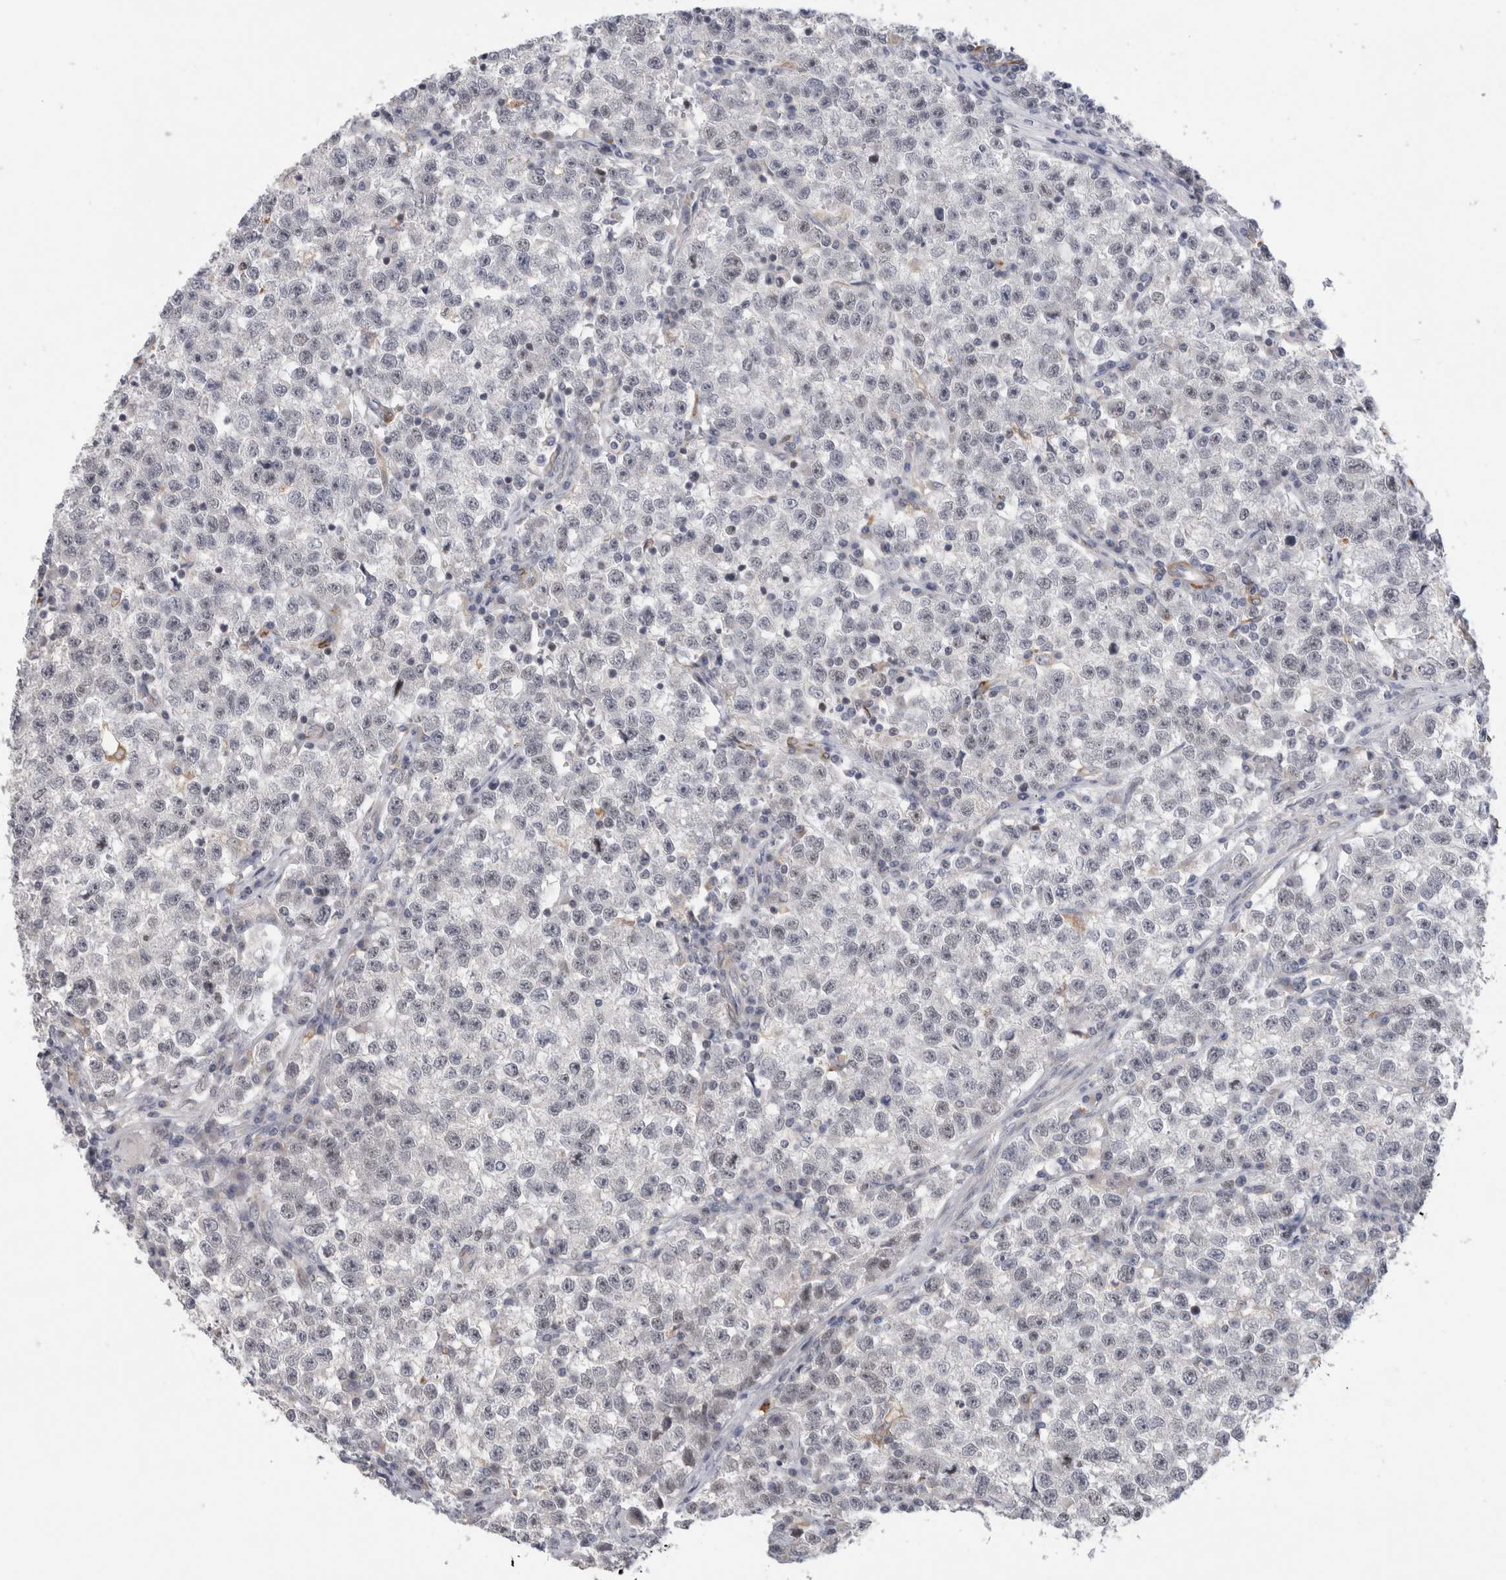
{"staining": {"intensity": "negative", "quantity": "none", "location": "none"}, "tissue": "testis cancer", "cell_type": "Tumor cells", "image_type": "cancer", "snomed": [{"axis": "morphology", "description": "Seminoma, NOS"}, {"axis": "topography", "description": "Testis"}], "caption": "IHC photomicrograph of human testis seminoma stained for a protein (brown), which exhibits no staining in tumor cells.", "gene": "SYTL5", "patient": {"sex": "male", "age": 22}}